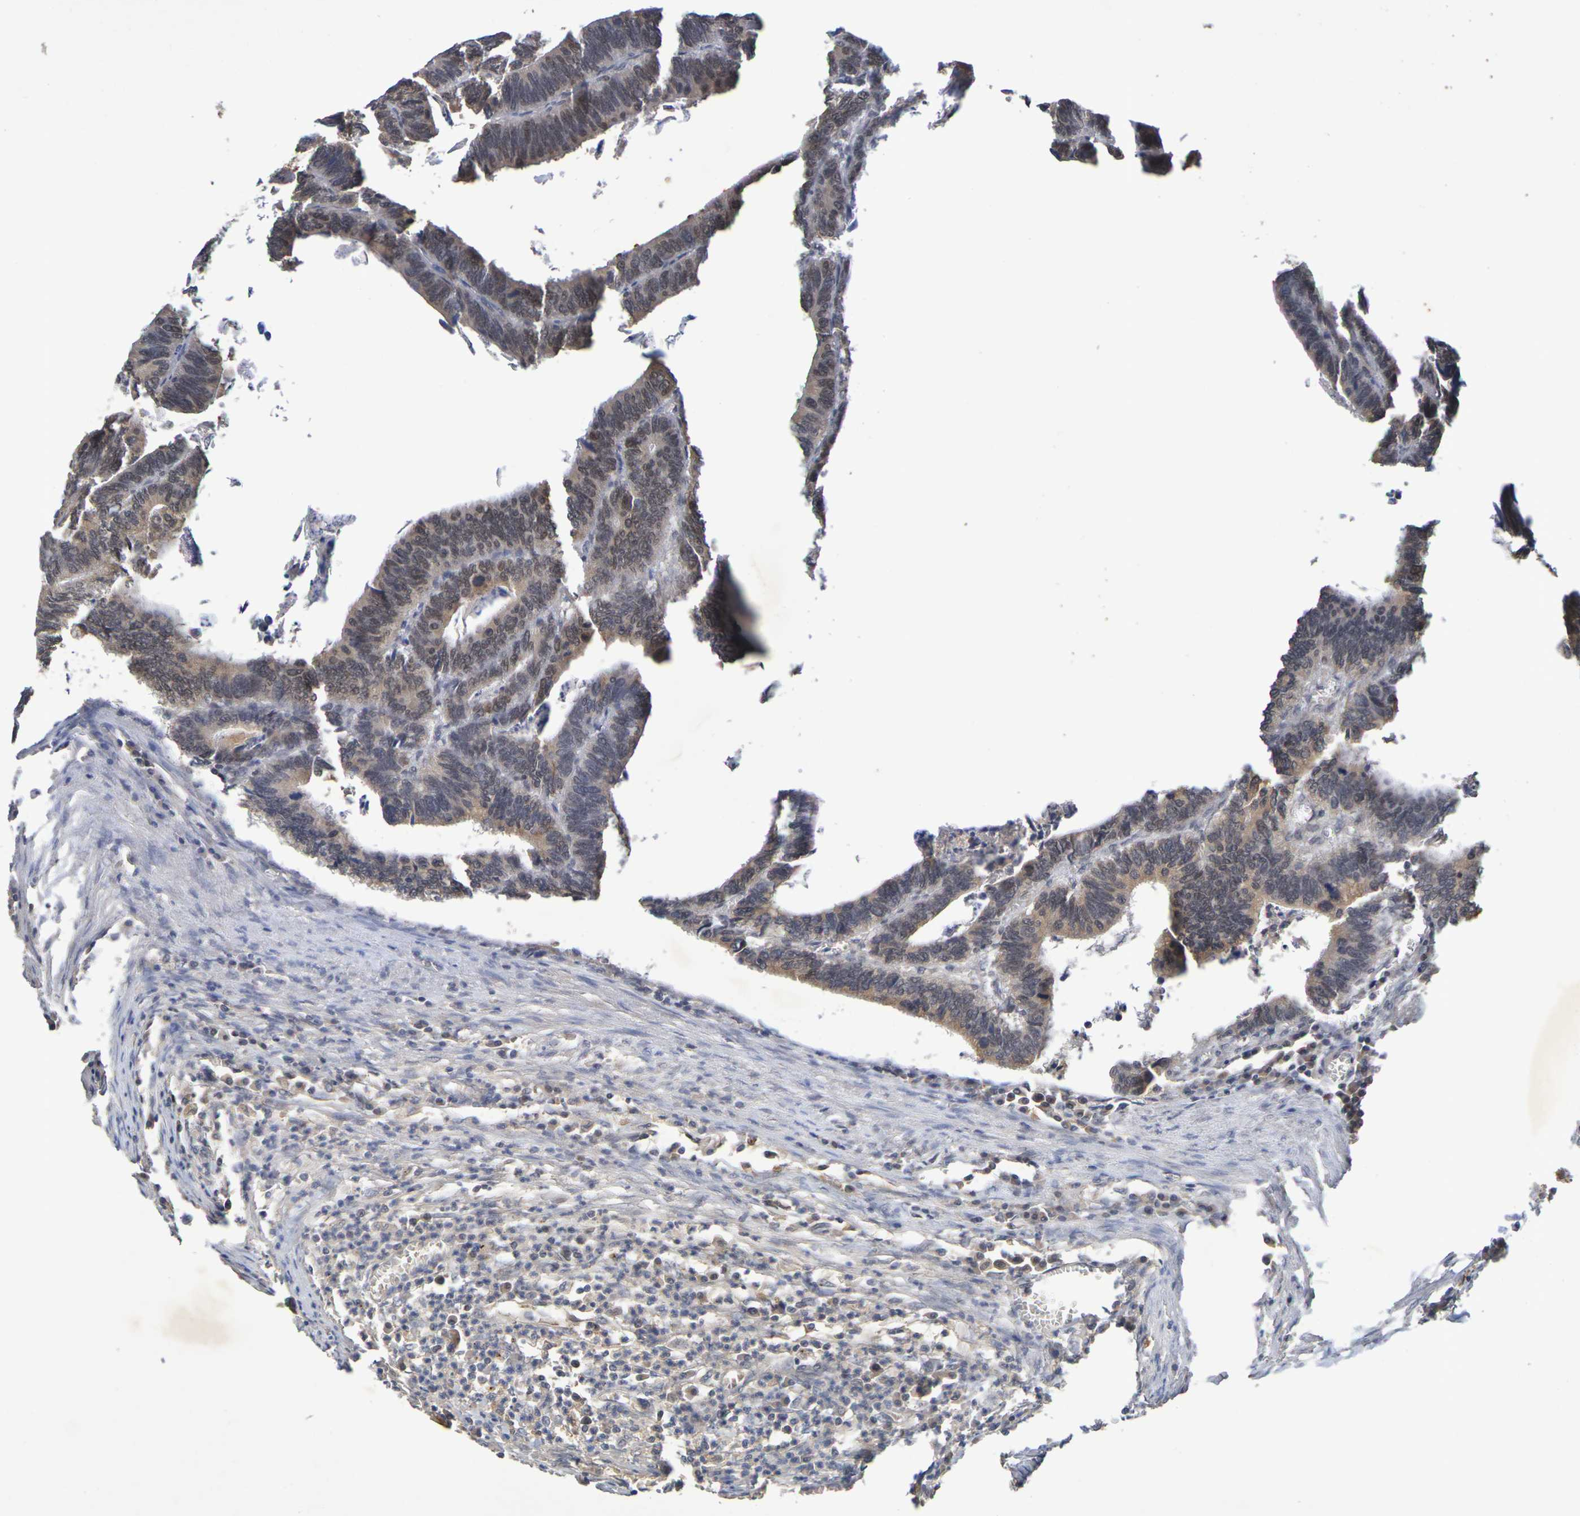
{"staining": {"intensity": "moderate", "quantity": ">75%", "location": "cytoplasmic/membranous,nuclear"}, "tissue": "colorectal cancer", "cell_type": "Tumor cells", "image_type": "cancer", "snomed": [{"axis": "morphology", "description": "Adenocarcinoma, NOS"}, {"axis": "topography", "description": "Colon"}], "caption": "Immunohistochemistry photomicrograph of neoplastic tissue: human adenocarcinoma (colorectal) stained using immunohistochemistry (IHC) shows medium levels of moderate protein expression localized specifically in the cytoplasmic/membranous and nuclear of tumor cells, appearing as a cytoplasmic/membranous and nuclear brown color.", "gene": "TERF2", "patient": {"sex": "male", "age": 72}}